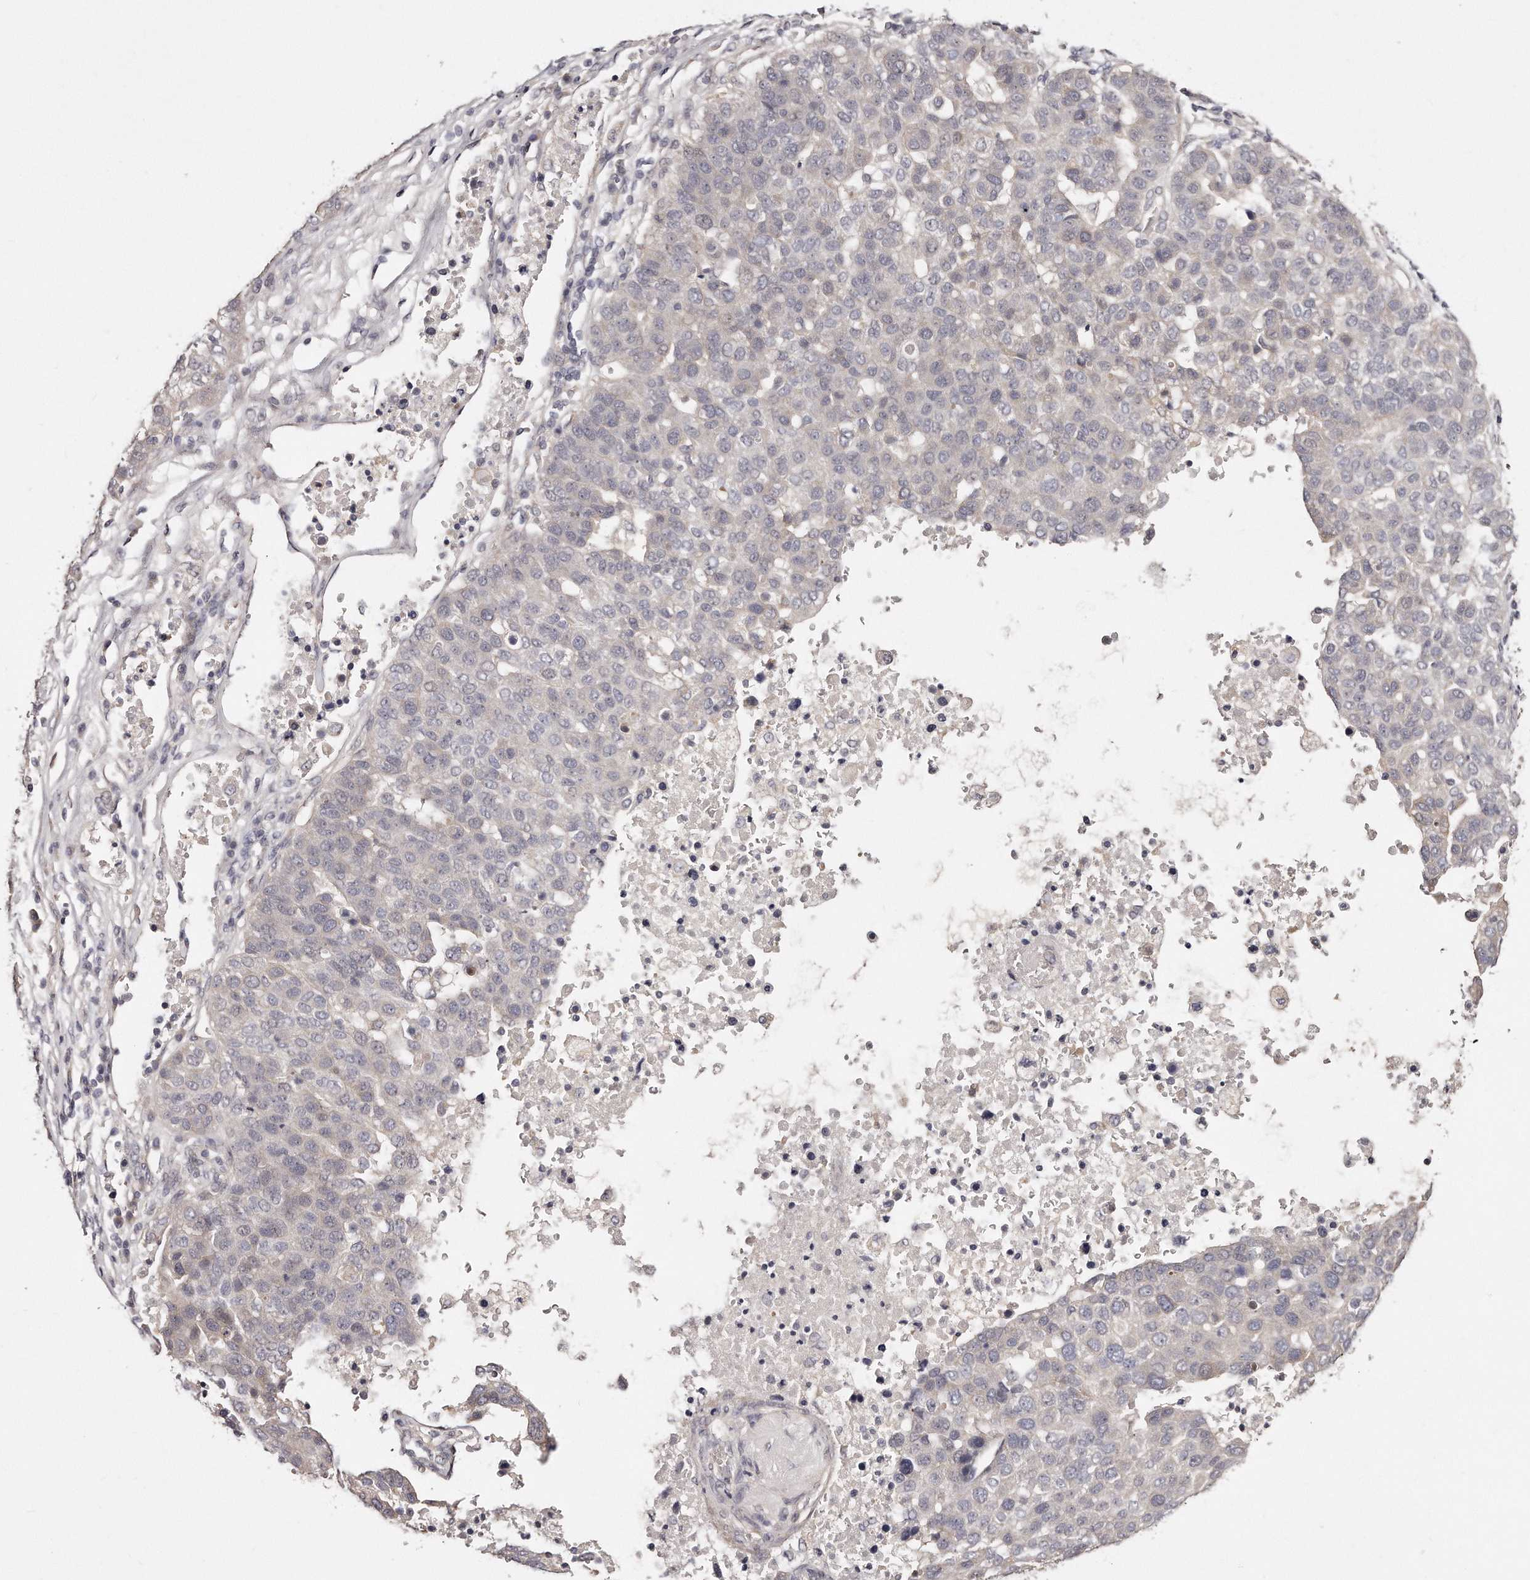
{"staining": {"intensity": "negative", "quantity": "none", "location": "none"}, "tissue": "pancreatic cancer", "cell_type": "Tumor cells", "image_type": "cancer", "snomed": [{"axis": "morphology", "description": "Adenocarcinoma, NOS"}, {"axis": "topography", "description": "Pancreas"}], "caption": "This histopathology image is of pancreatic cancer stained with IHC to label a protein in brown with the nuclei are counter-stained blue. There is no staining in tumor cells.", "gene": "CASZ1", "patient": {"sex": "female", "age": 61}}